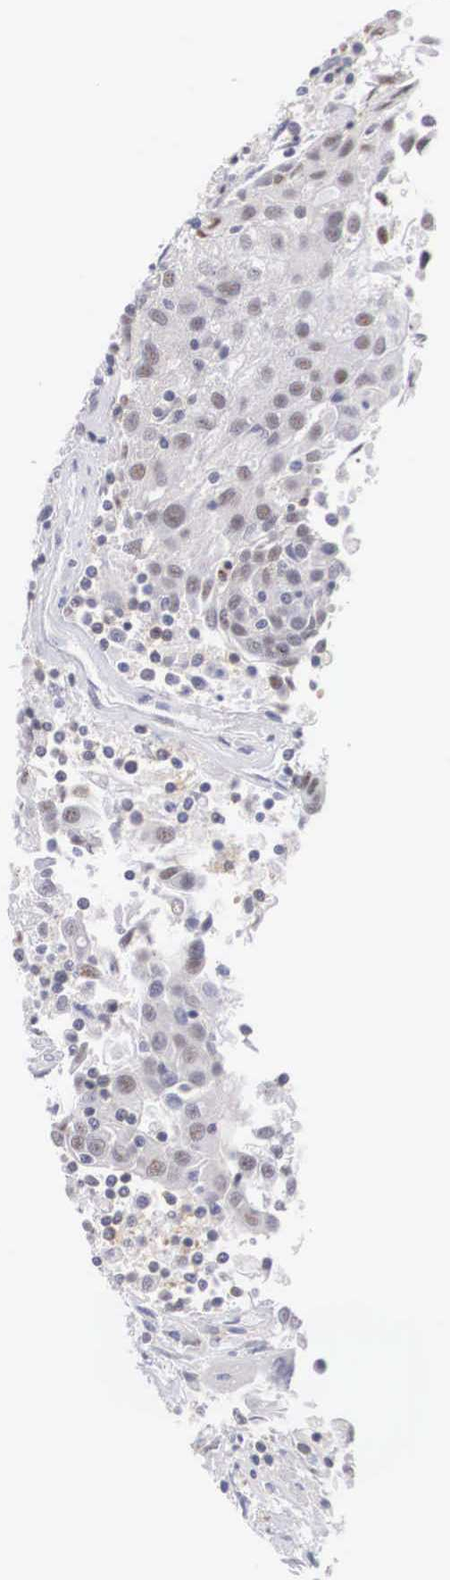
{"staining": {"intensity": "negative", "quantity": "none", "location": "none"}, "tissue": "urothelial cancer", "cell_type": "Tumor cells", "image_type": "cancer", "snomed": [{"axis": "morphology", "description": "Urothelial carcinoma, High grade"}, {"axis": "topography", "description": "Urinary bladder"}], "caption": "High-grade urothelial carcinoma was stained to show a protein in brown. There is no significant positivity in tumor cells.", "gene": "FAM47A", "patient": {"sex": "female", "age": 85}}